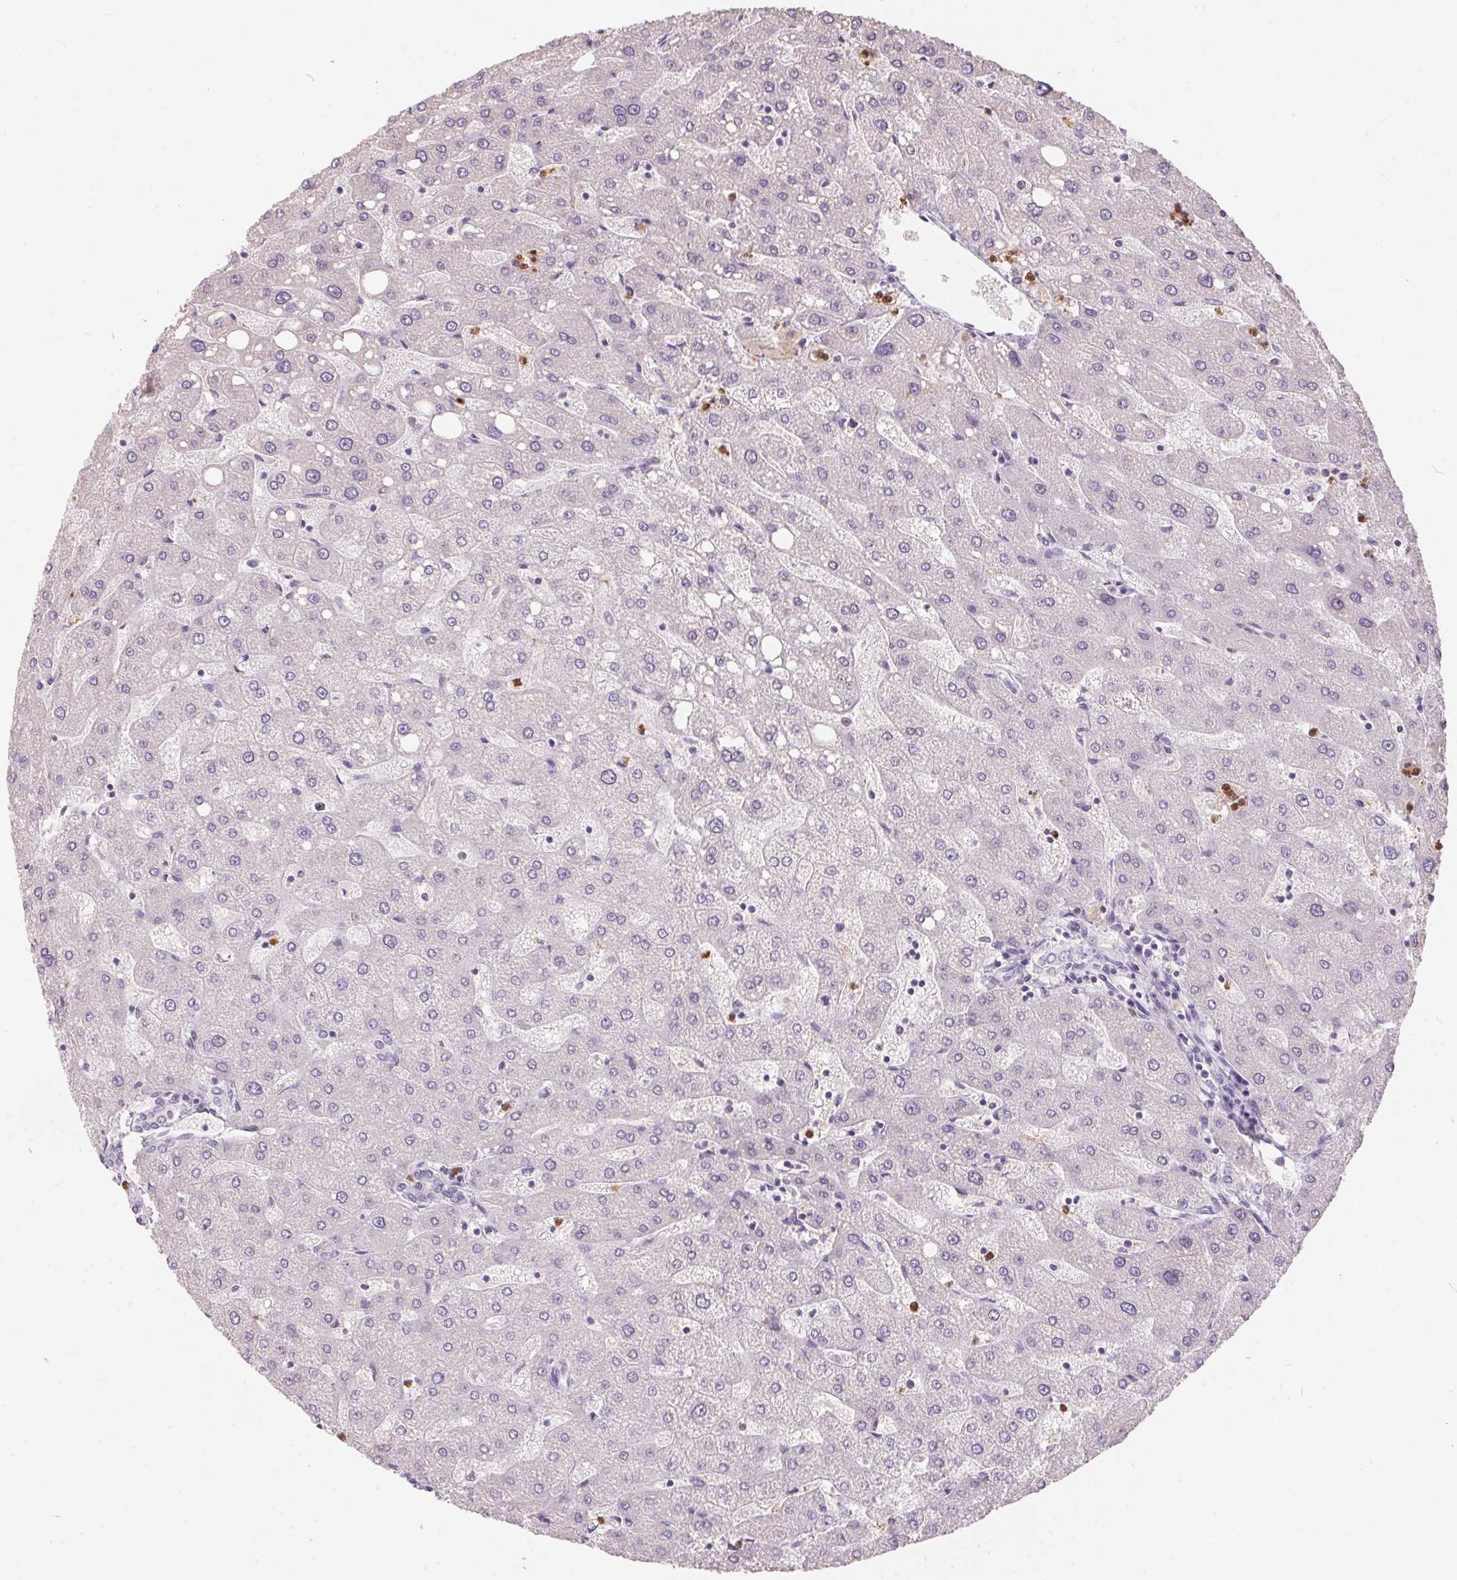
{"staining": {"intensity": "negative", "quantity": "none", "location": "none"}, "tissue": "liver", "cell_type": "Cholangiocytes", "image_type": "normal", "snomed": [{"axis": "morphology", "description": "Normal tissue, NOS"}, {"axis": "topography", "description": "Liver"}], "caption": "IHC image of benign liver: liver stained with DAB displays no significant protein staining in cholangiocytes. (DAB IHC visualized using brightfield microscopy, high magnification).", "gene": "SERPINB1", "patient": {"sex": "male", "age": 67}}